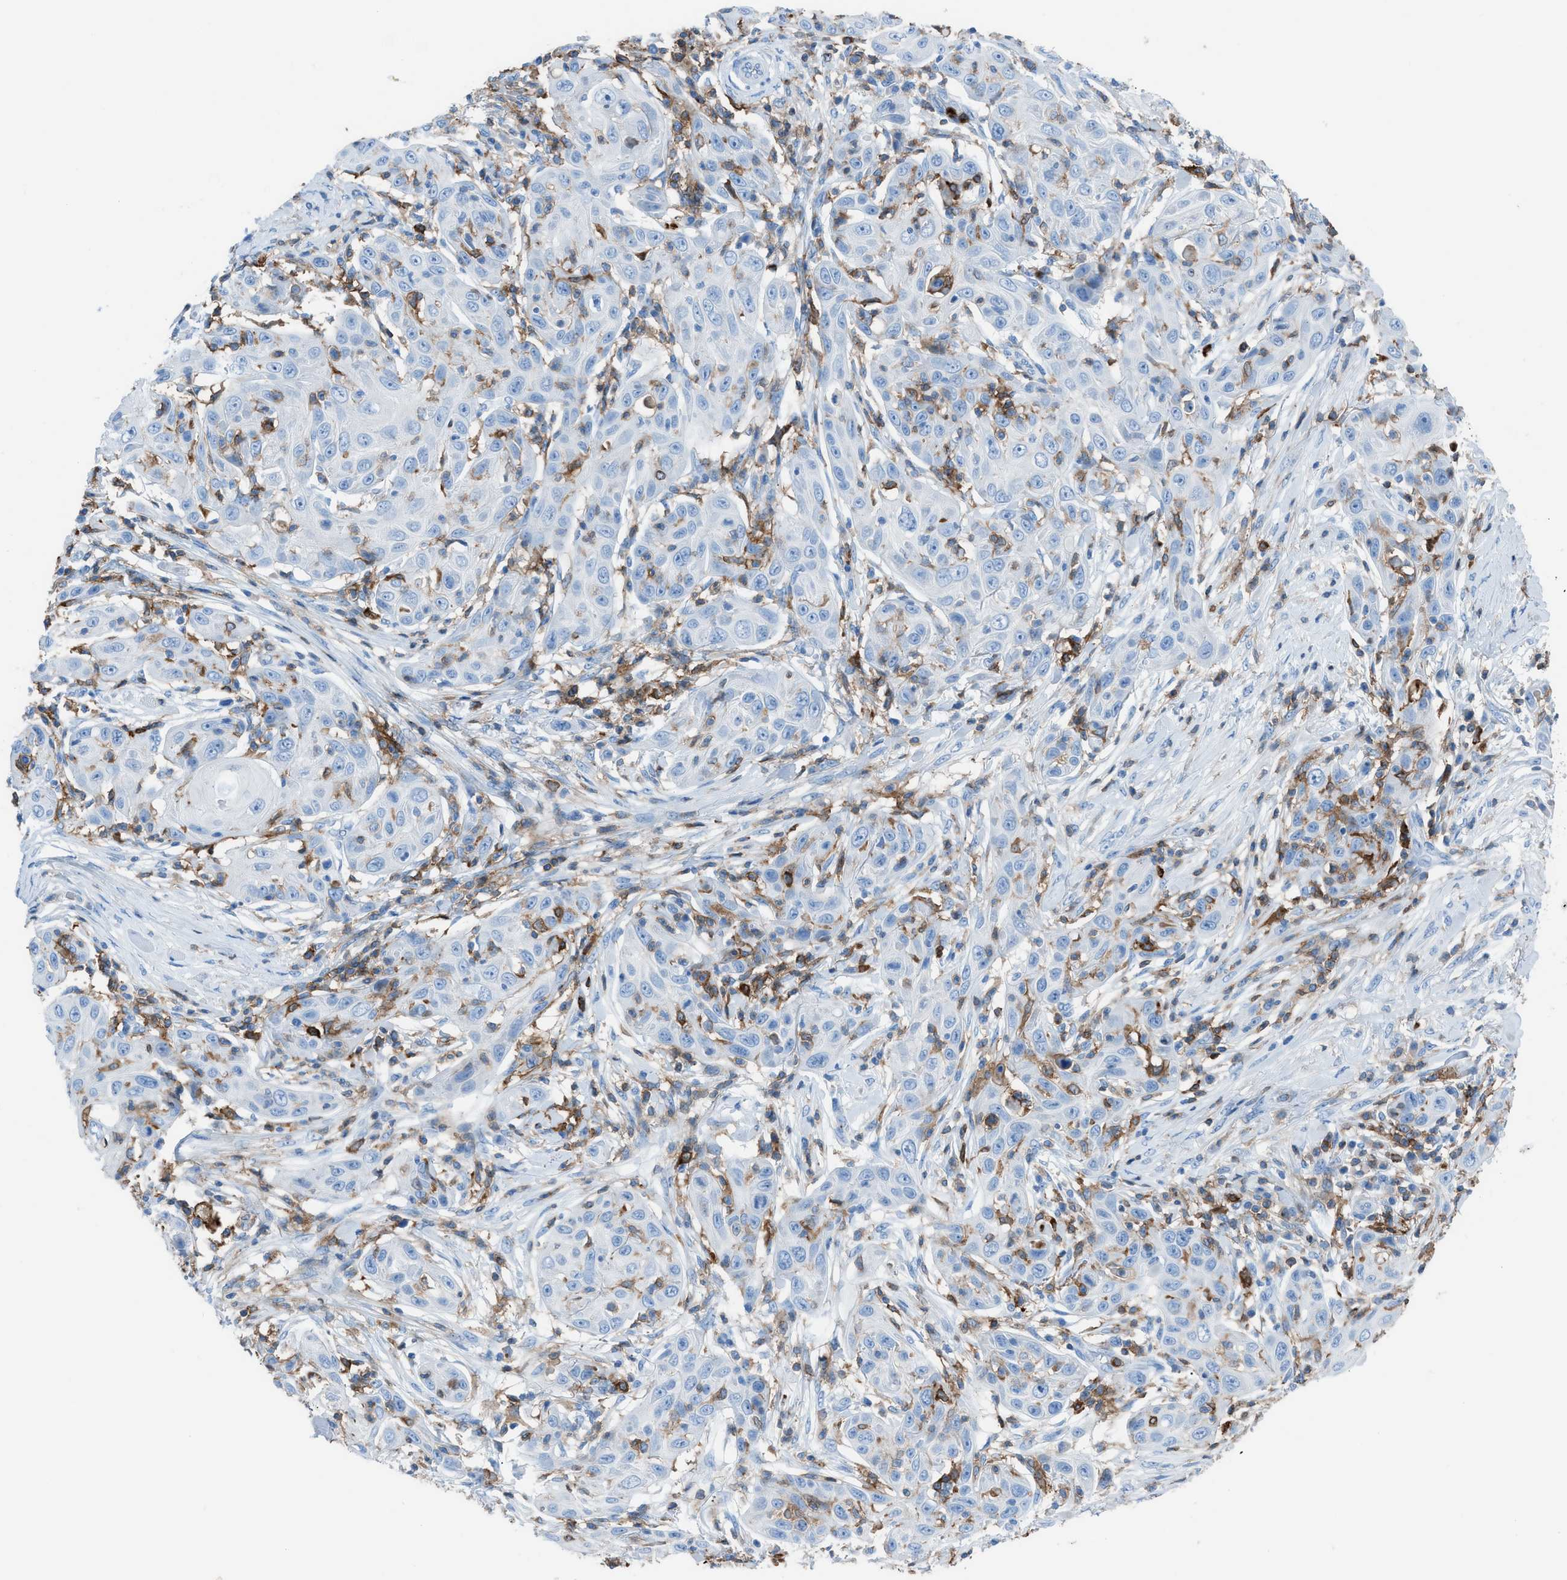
{"staining": {"intensity": "negative", "quantity": "none", "location": "none"}, "tissue": "skin cancer", "cell_type": "Tumor cells", "image_type": "cancer", "snomed": [{"axis": "morphology", "description": "Squamous cell carcinoma, NOS"}, {"axis": "topography", "description": "Skin"}], "caption": "The micrograph displays no staining of tumor cells in skin cancer.", "gene": "ITGB2", "patient": {"sex": "female", "age": 88}}